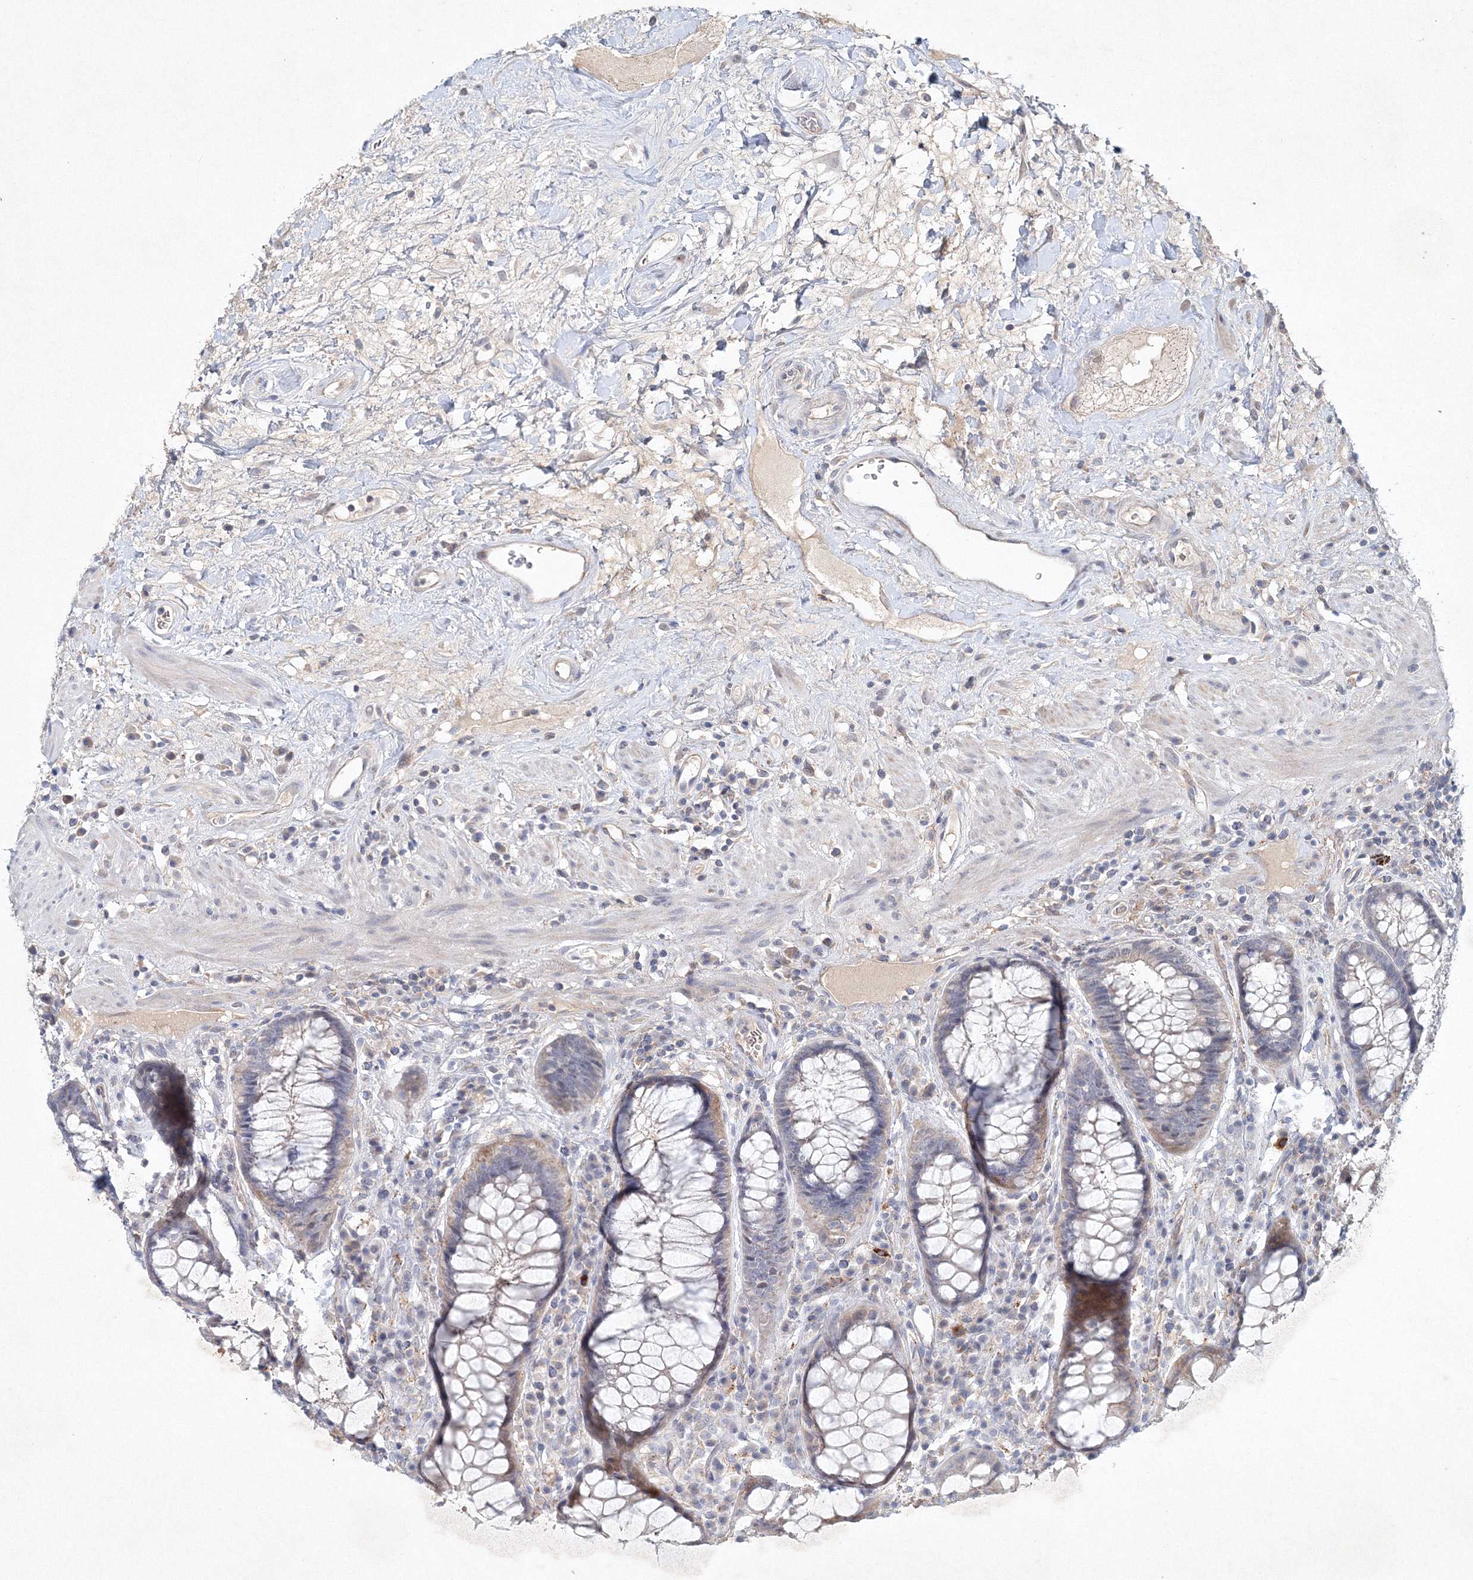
{"staining": {"intensity": "moderate", "quantity": "<25%", "location": "cytoplasmic/membranous"}, "tissue": "rectum", "cell_type": "Glandular cells", "image_type": "normal", "snomed": [{"axis": "morphology", "description": "Normal tissue, NOS"}, {"axis": "topography", "description": "Rectum"}], "caption": "Immunohistochemistry (DAB) staining of normal human rectum shows moderate cytoplasmic/membranous protein positivity in about <25% of glandular cells. (DAB (3,3'-diaminobenzidine) IHC, brown staining for protein, blue staining for nuclei).", "gene": "SH3BP5", "patient": {"sex": "male", "age": 64}}